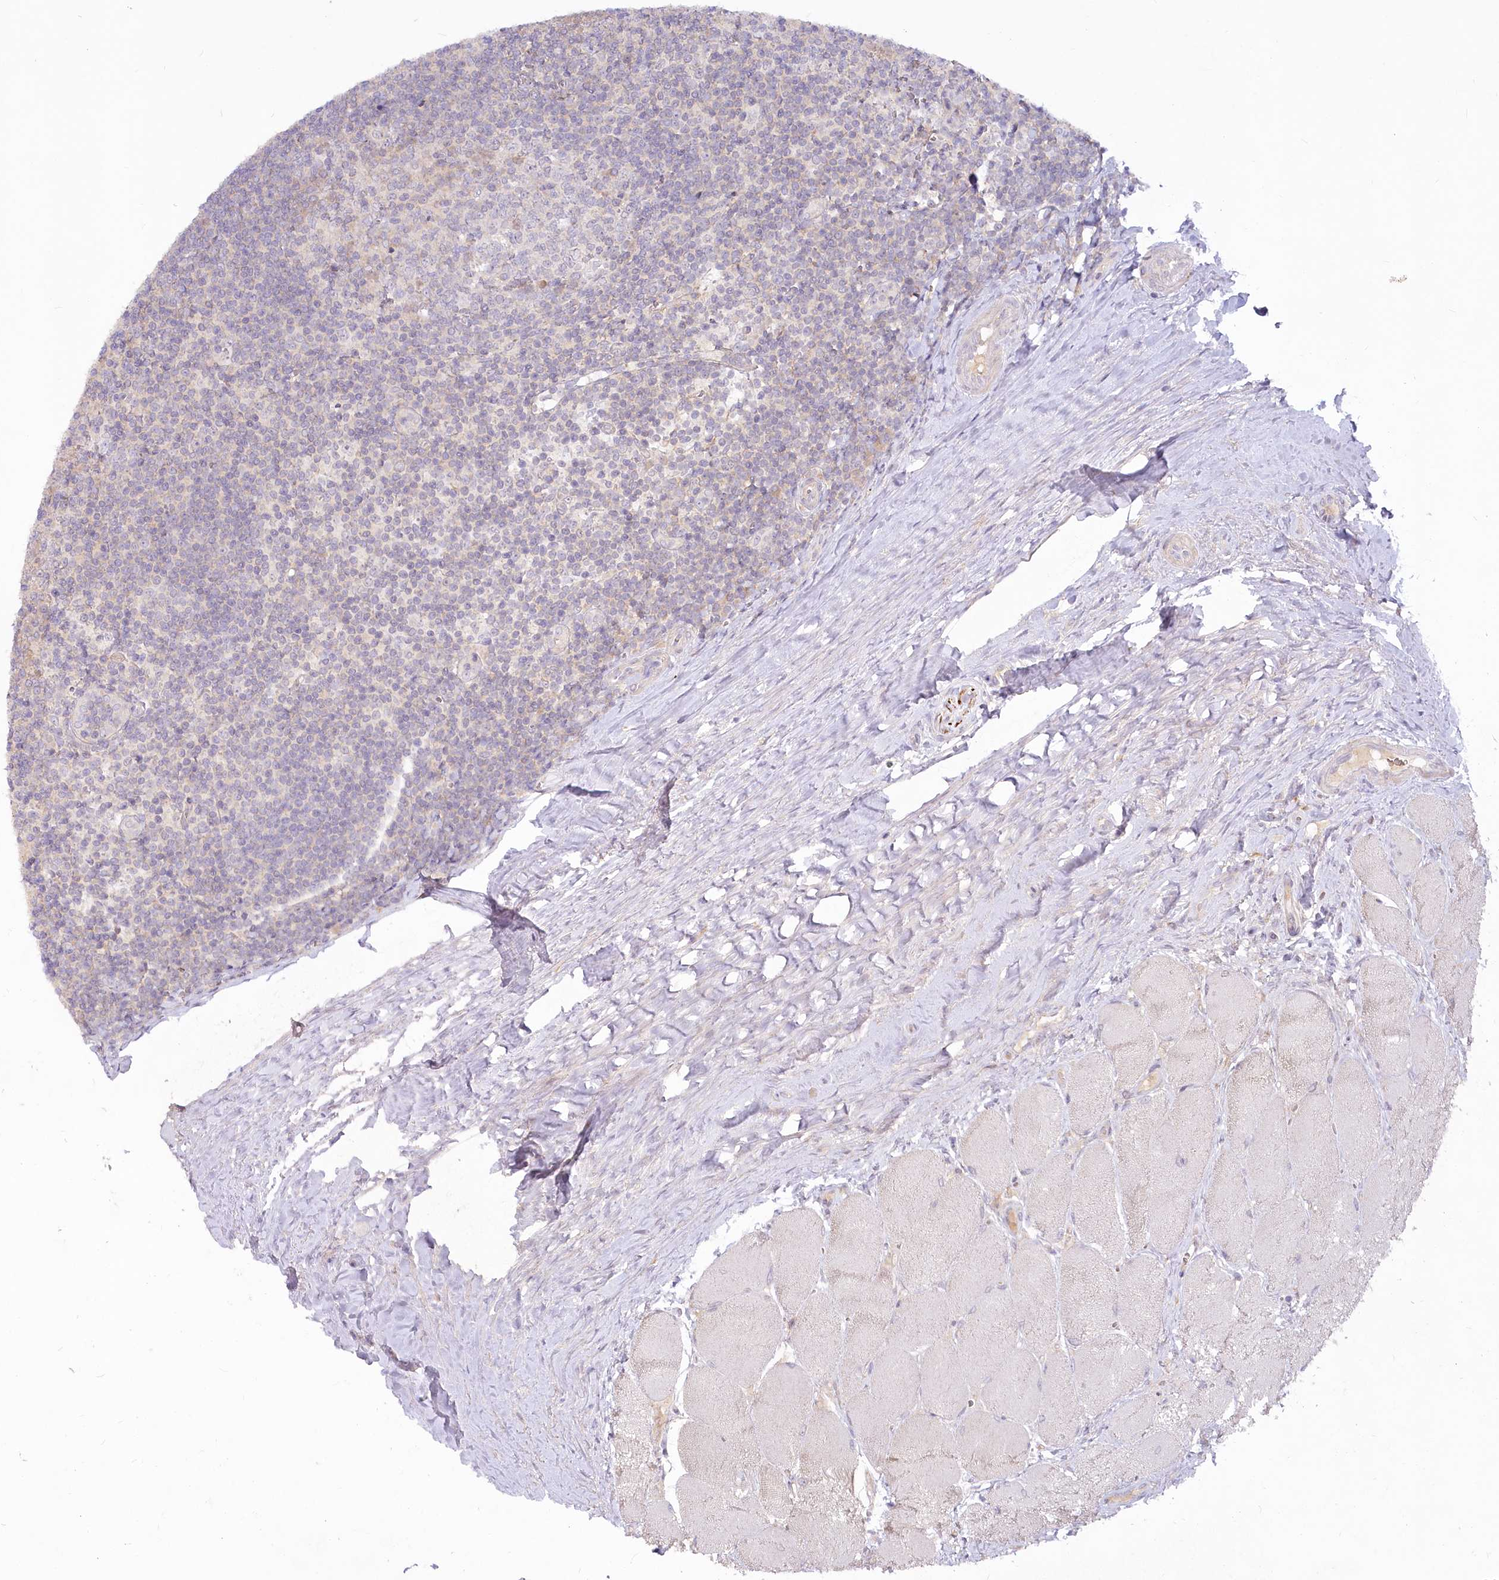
{"staining": {"intensity": "weak", "quantity": "<25%", "location": "cytoplasmic/membranous"}, "tissue": "tonsil", "cell_type": "Germinal center cells", "image_type": "normal", "snomed": [{"axis": "morphology", "description": "Normal tissue, NOS"}, {"axis": "topography", "description": "Tonsil"}], "caption": "A high-resolution histopathology image shows immunohistochemistry (IHC) staining of unremarkable tonsil, which demonstrates no significant positivity in germinal center cells.", "gene": "EFHC2", "patient": {"sex": "male", "age": 27}}